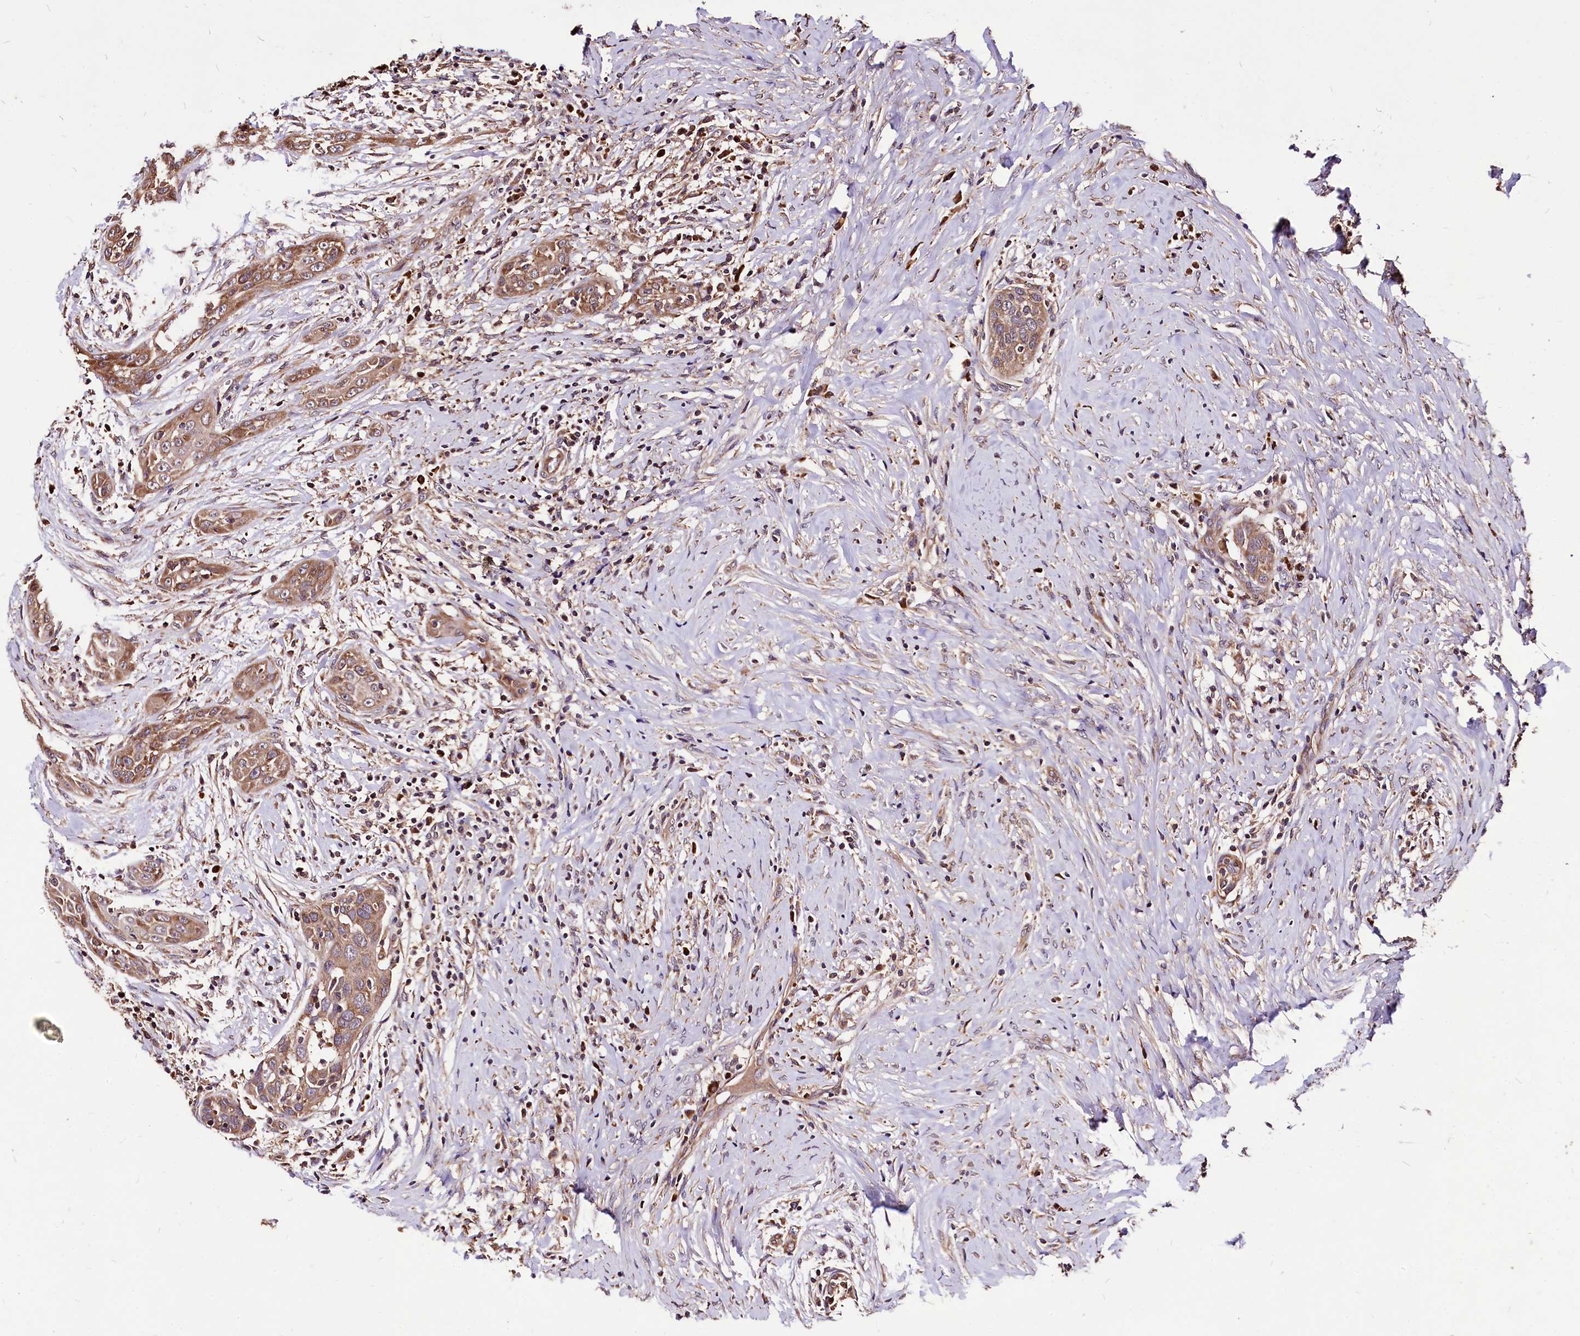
{"staining": {"intensity": "moderate", "quantity": ">75%", "location": "cytoplasmic/membranous"}, "tissue": "head and neck cancer", "cell_type": "Tumor cells", "image_type": "cancer", "snomed": [{"axis": "morphology", "description": "Squamous cell carcinoma, NOS"}, {"axis": "topography", "description": "Oral tissue"}, {"axis": "topography", "description": "Head-Neck"}], "caption": "Protein staining reveals moderate cytoplasmic/membranous positivity in about >75% of tumor cells in head and neck squamous cell carcinoma.", "gene": "LRSAM1", "patient": {"sex": "female", "age": 50}}